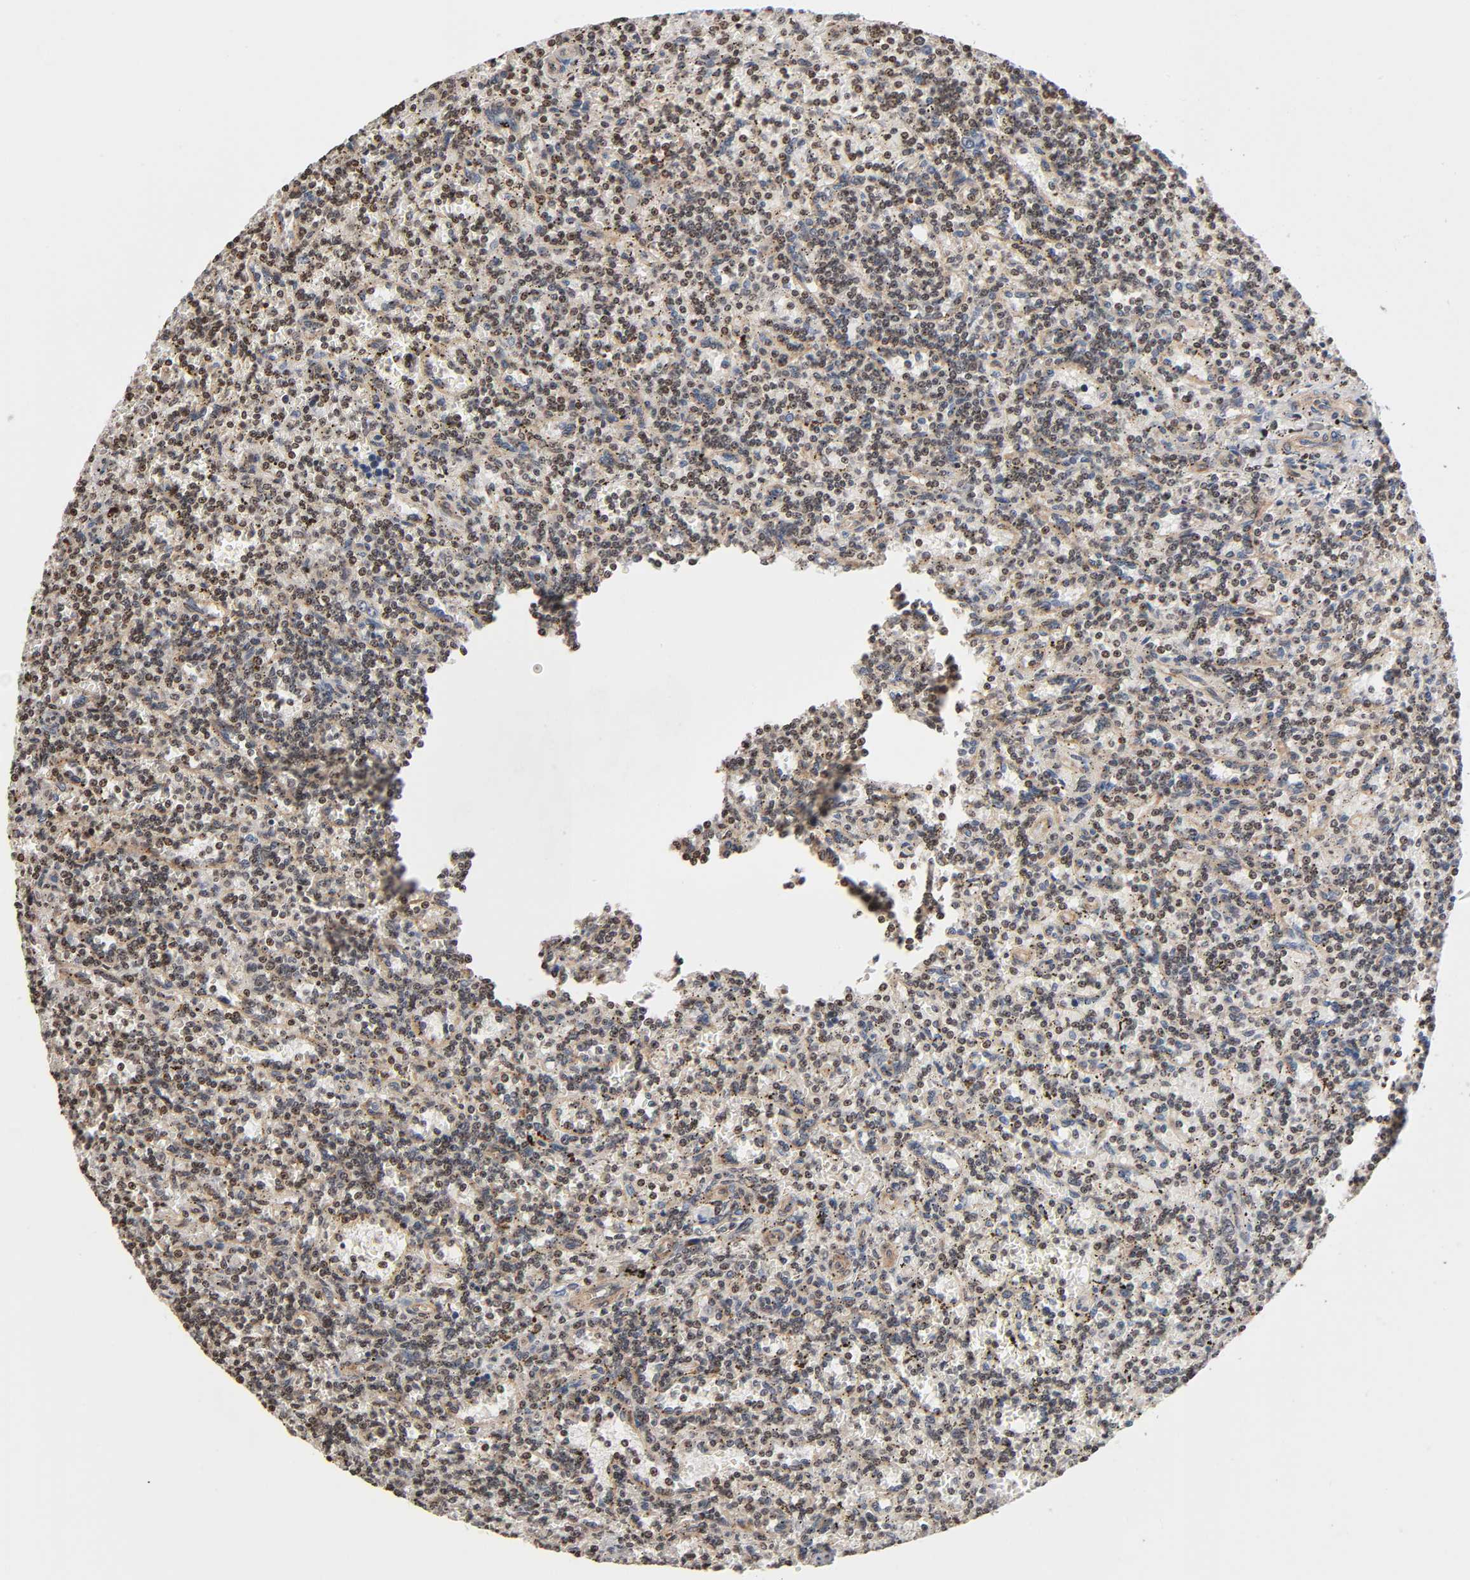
{"staining": {"intensity": "weak", "quantity": "25%-75%", "location": "nuclear"}, "tissue": "lymphoma", "cell_type": "Tumor cells", "image_type": "cancer", "snomed": [{"axis": "morphology", "description": "Malignant lymphoma, non-Hodgkin's type, Low grade"}, {"axis": "topography", "description": "Spleen"}], "caption": "There is low levels of weak nuclear expression in tumor cells of low-grade malignant lymphoma, non-Hodgkin's type, as demonstrated by immunohistochemical staining (brown color).", "gene": "ITGAV", "patient": {"sex": "male", "age": 73}}